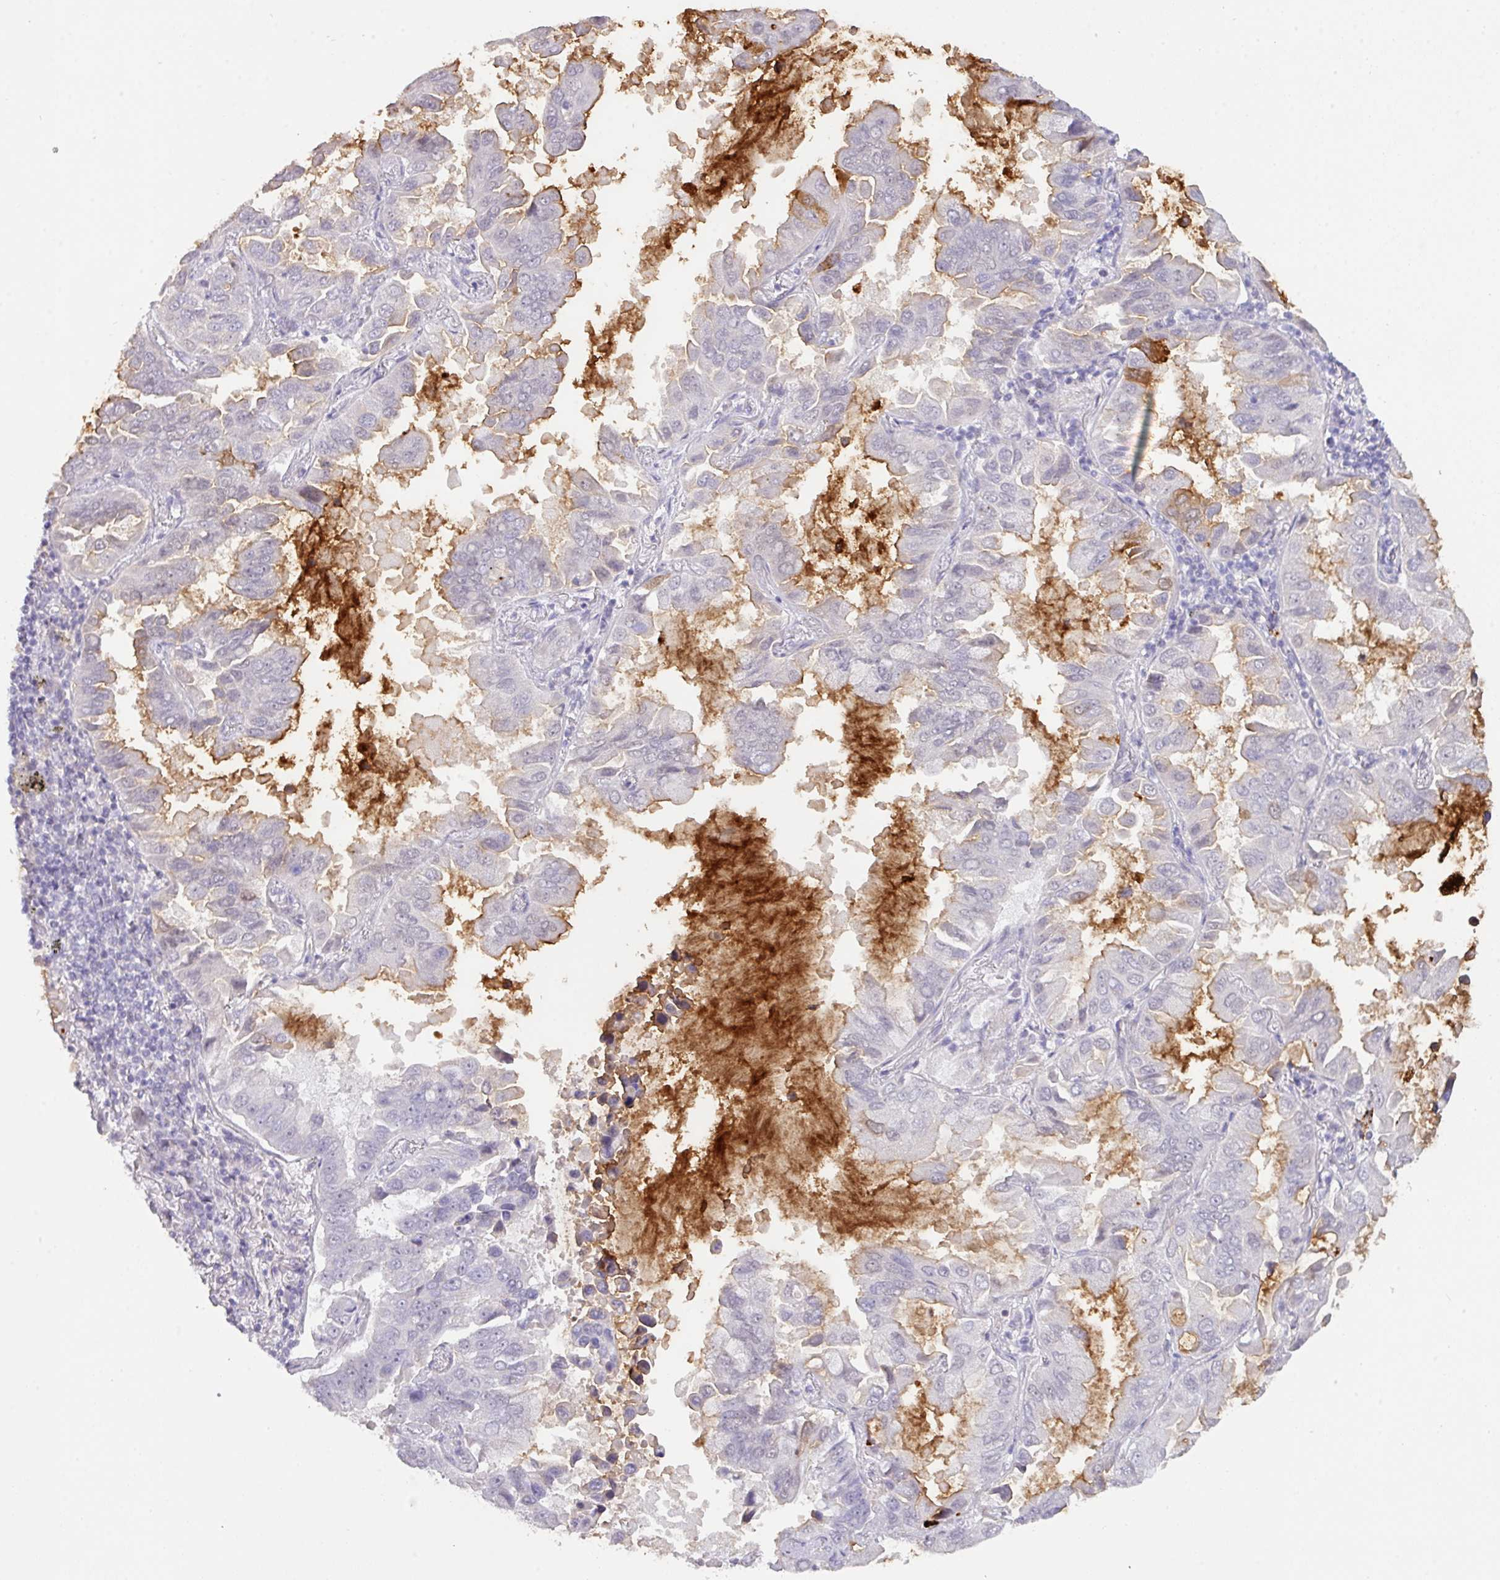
{"staining": {"intensity": "negative", "quantity": "none", "location": "none"}, "tissue": "lung cancer", "cell_type": "Tumor cells", "image_type": "cancer", "snomed": [{"axis": "morphology", "description": "Adenocarcinoma, NOS"}, {"axis": "topography", "description": "Lung"}], "caption": "Immunohistochemistry (IHC) image of neoplastic tissue: human lung adenocarcinoma stained with DAB exhibits no significant protein positivity in tumor cells.", "gene": "ANKRD13B", "patient": {"sex": "male", "age": 64}}